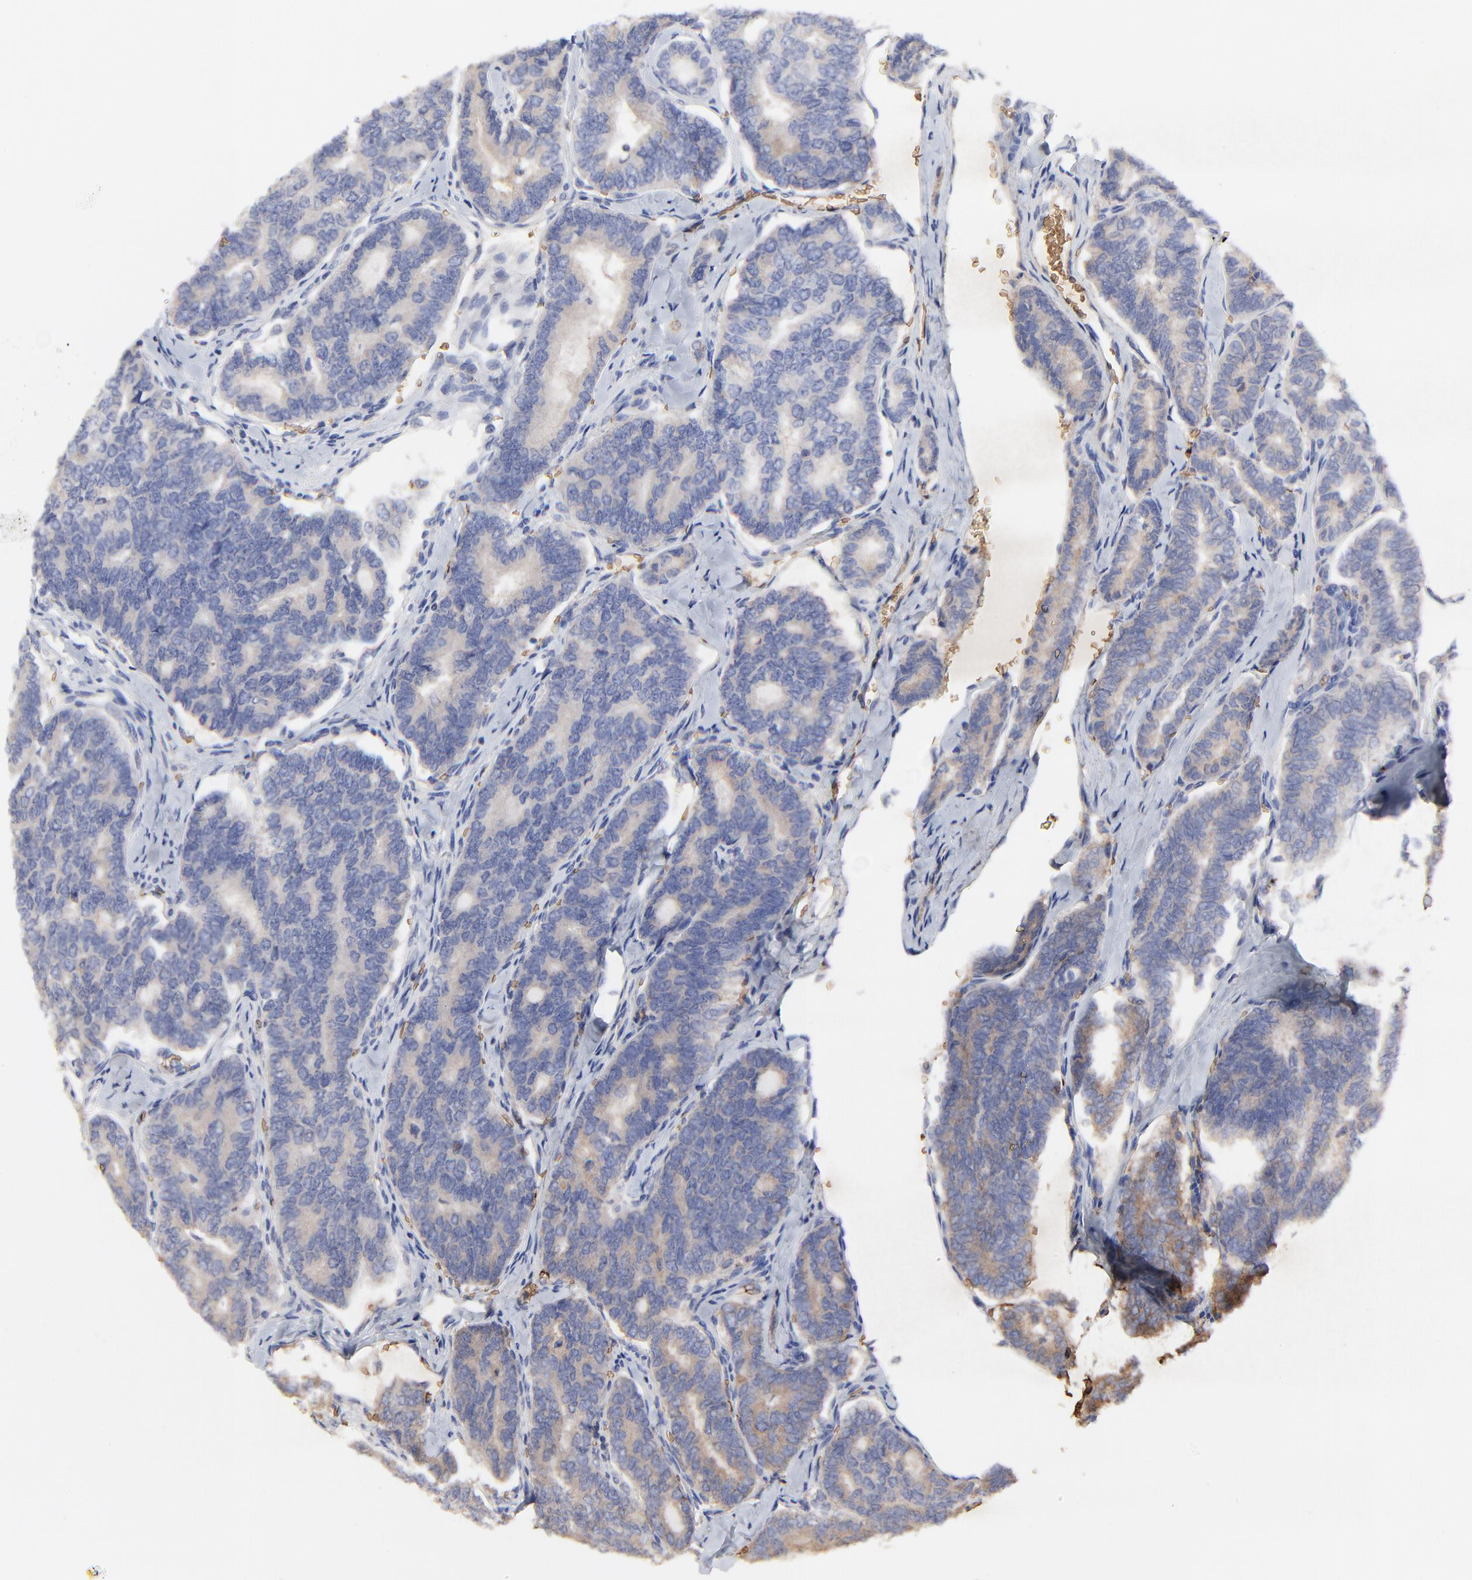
{"staining": {"intensity": "weak", "quantity": ">75%", "location": "cytoplasmic/membranous"}, "tissue": "thyroid cancer", "cell_type": "Tumor cells", "image_type": "cancer", "snomed": [{"axis": "morphology", "description": "Papillary adenocarcinoma, NOS"}, {"axis": "topography", "description": "Thyroid gland"}], "caption": "Immunohistochemistry (IHC) histopathology image of thyroid cancer stained for a protein (brown), which demonstrates low levels of weak cytoplasmic/membranous staining in approximately >75% of tumor cells.", "gene": "PAG1", "patient": {"sex": "female", "age": 35}}